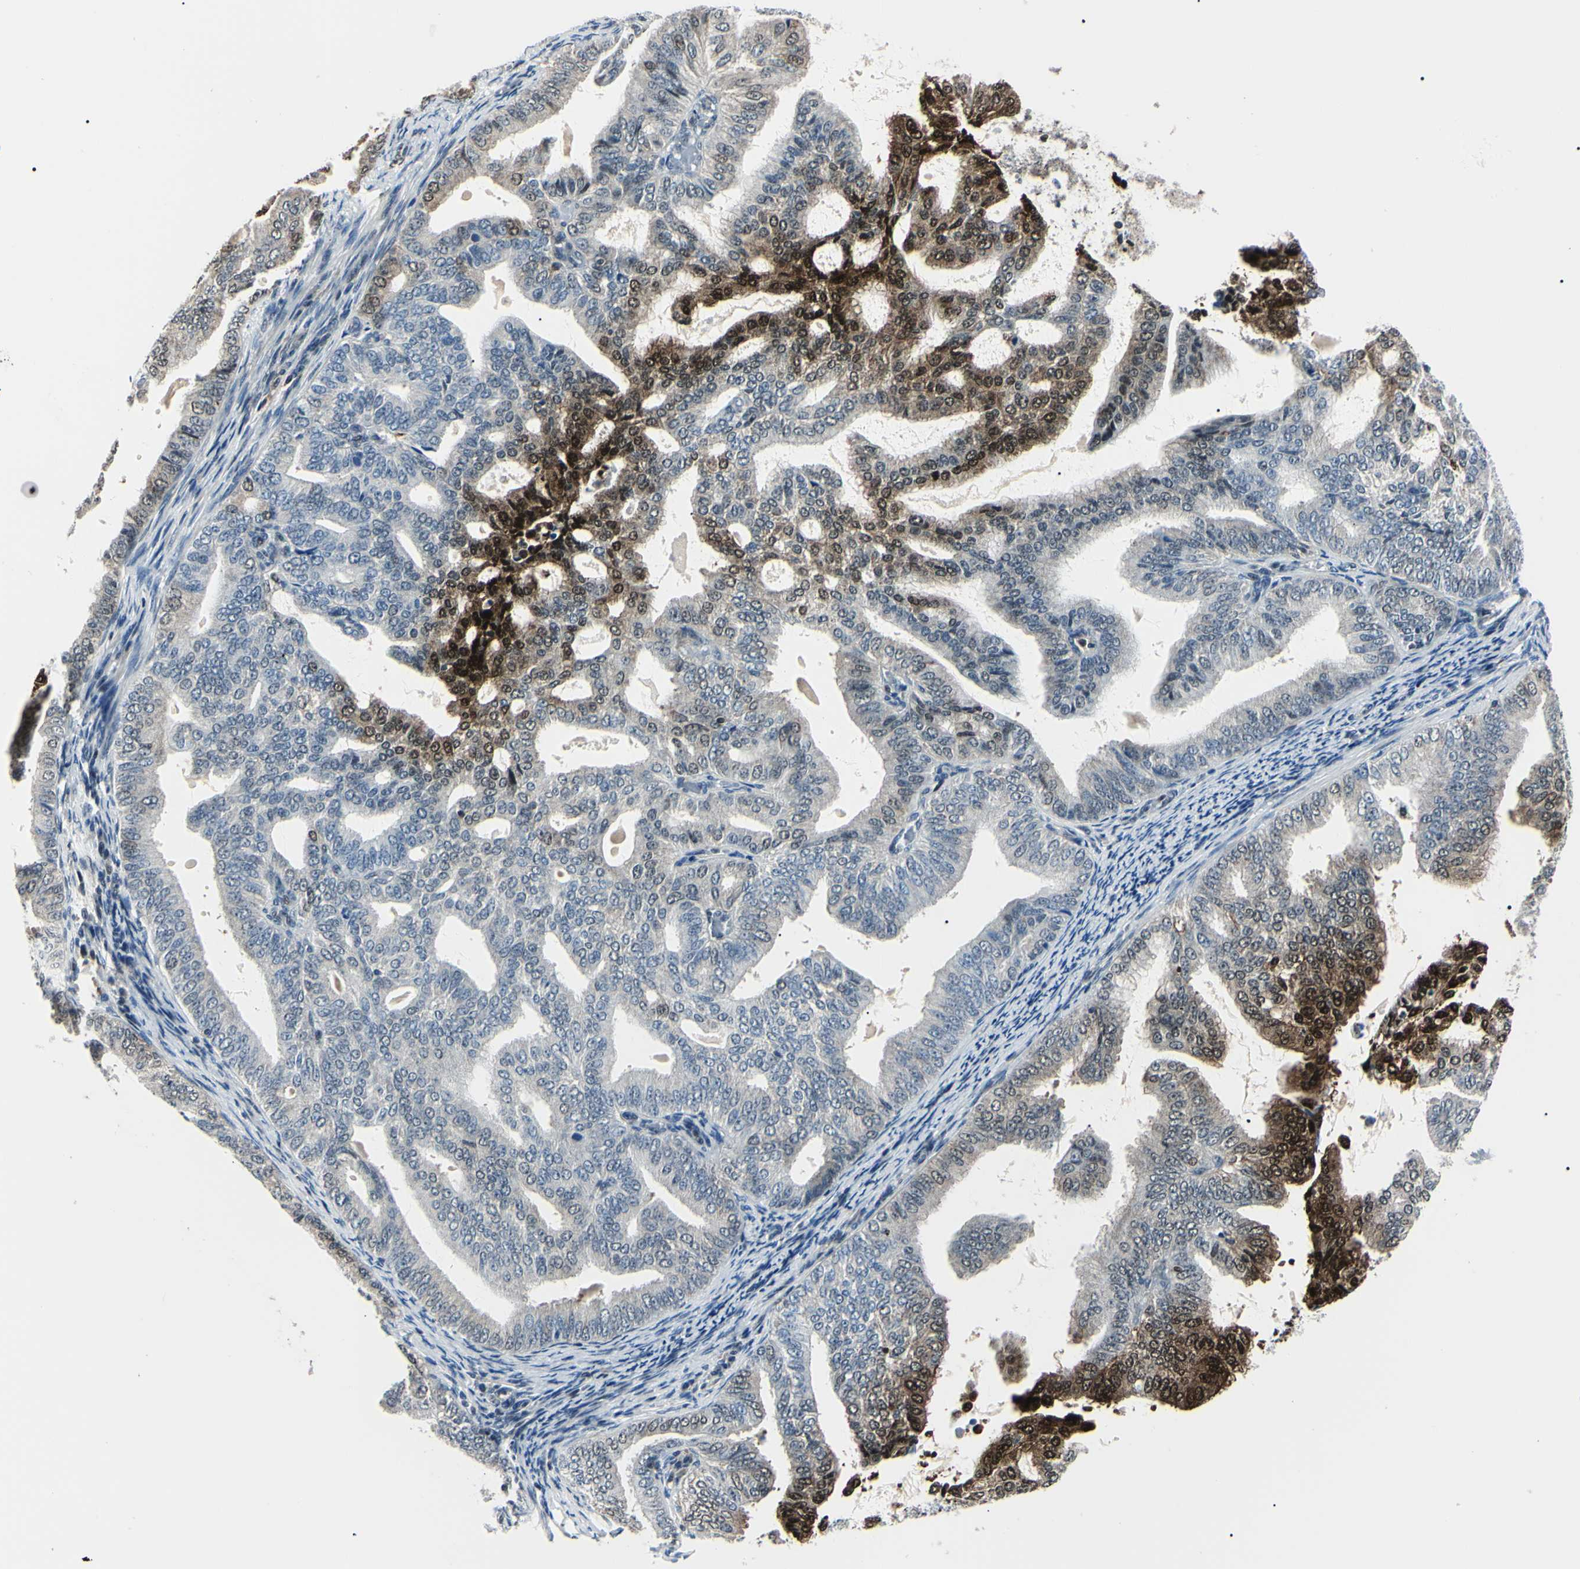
{"staining": {"intensity": "strong", "quantity": "25%-75%", "location": "cytoplasmic/membranous,nuclear"}, "tissue": "endometrial cancer", "cell_type": "Tumor cells", "image_type": "cancer", "snomed": [{"axis": "morphology", "description": "Adenocarcinoma, NOS"}, {"axis": "topography", "description": "Endometrium"}], "caption": "Endometrial adenocarcinoma stained for a protein demonstrates strong cytoplasmic/membranous and nuclear positivity in tumor cells.", "gene": "PGK1", "patient": {"sex": "female", "age": 58}}